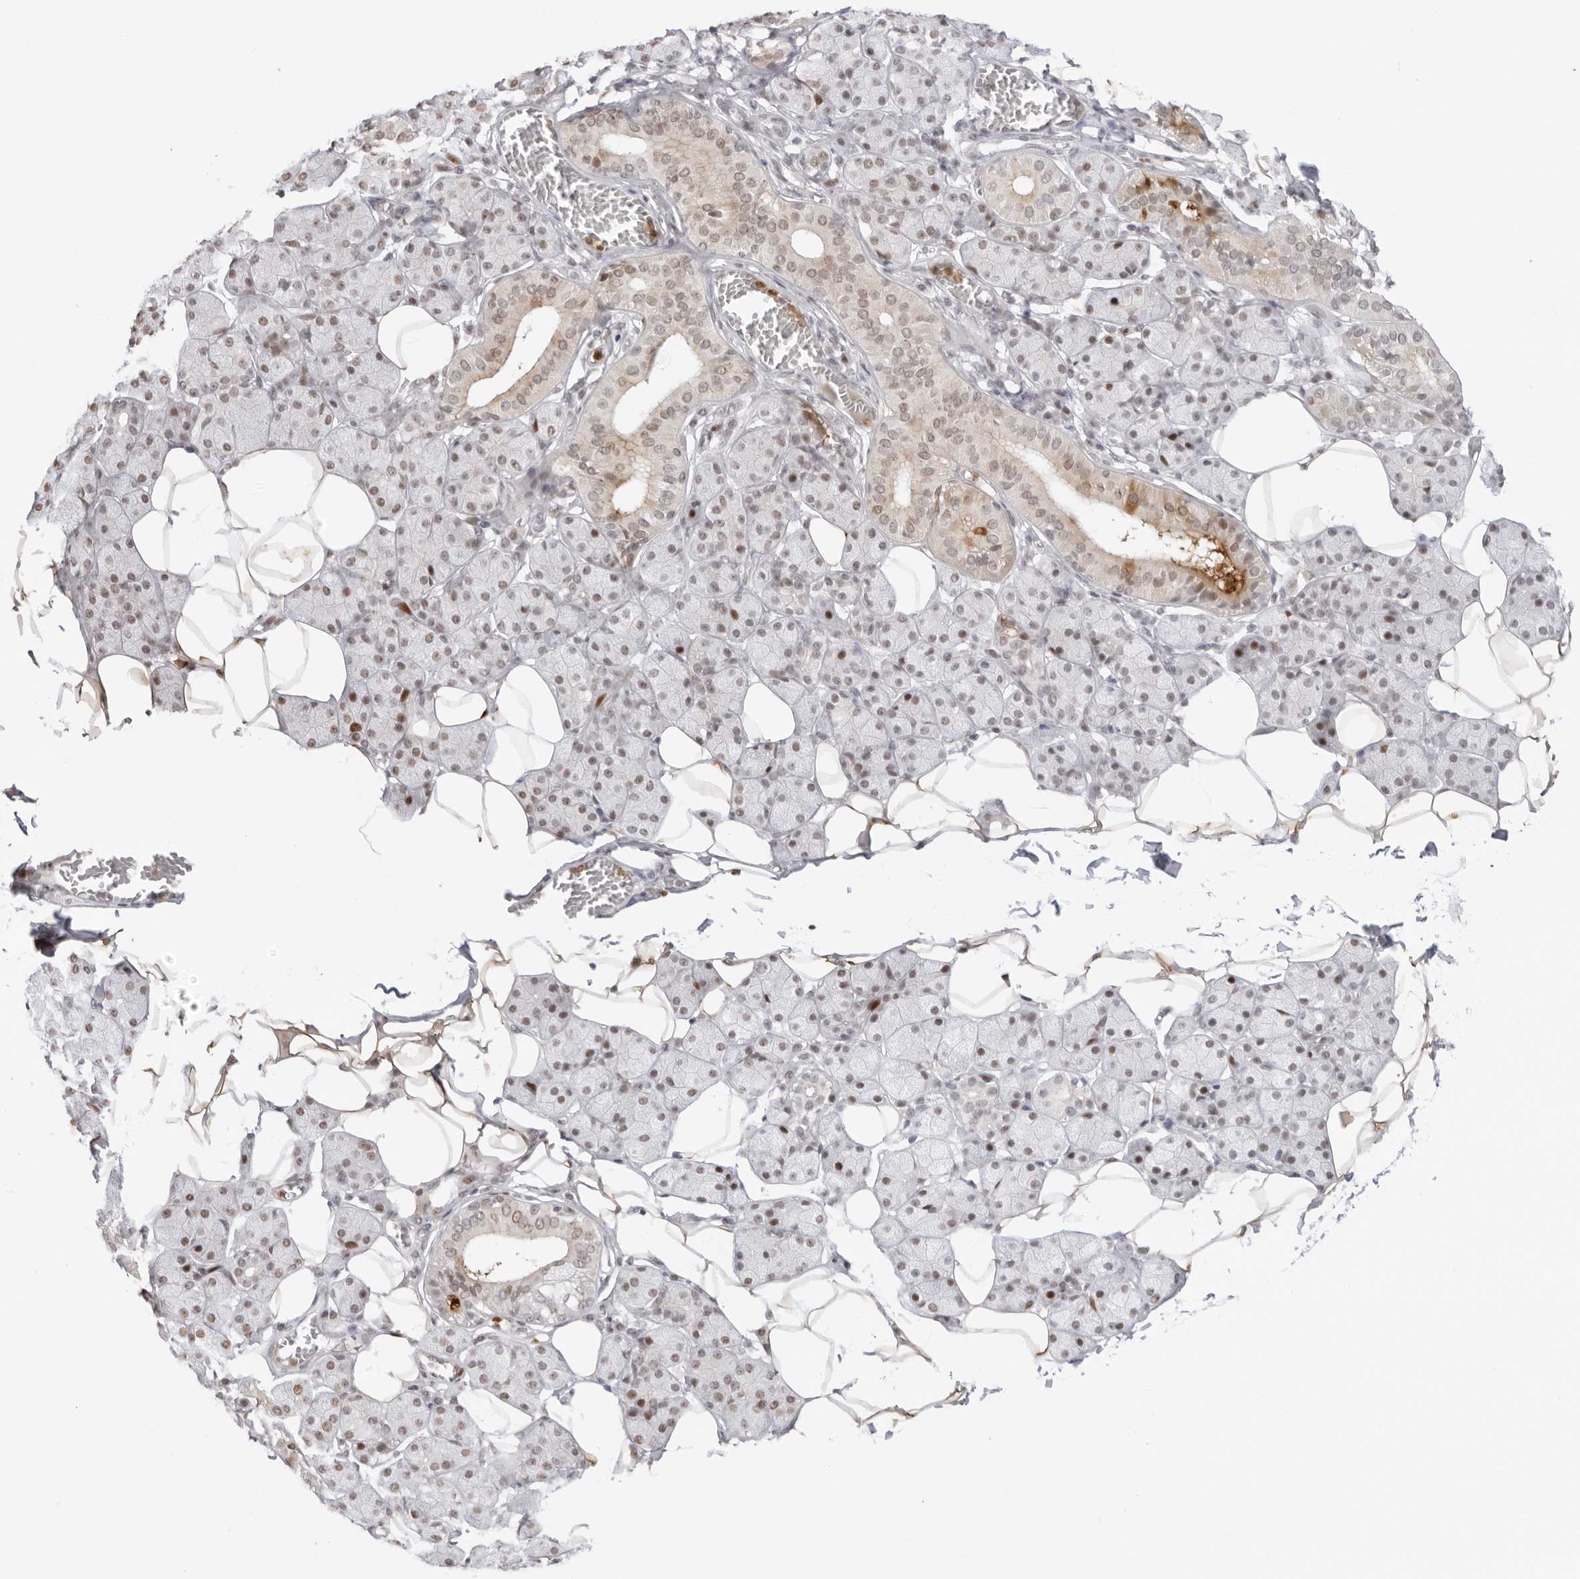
{"staining": {"intensity": "moderate", "quantity": ">75%", "location": "cytoplasmic/membranous,nuclear"}, "tissue": "salivary gland", "cell_type": "Glandular cells", "image_type": "normal", "snomed": [{"axis": "morphology", "description": "Normal tissue, NOS"}, {"axis": "topography", "description": "Salivary gland"}], "caption": "Protein analysis of unremarkable salivary gland shows moderate cytoplasmic/membranous,nuclear expression in about >75% of glandular cells.", "gene": "RNF146", "patient": {"sex": "female", "age": 33}}